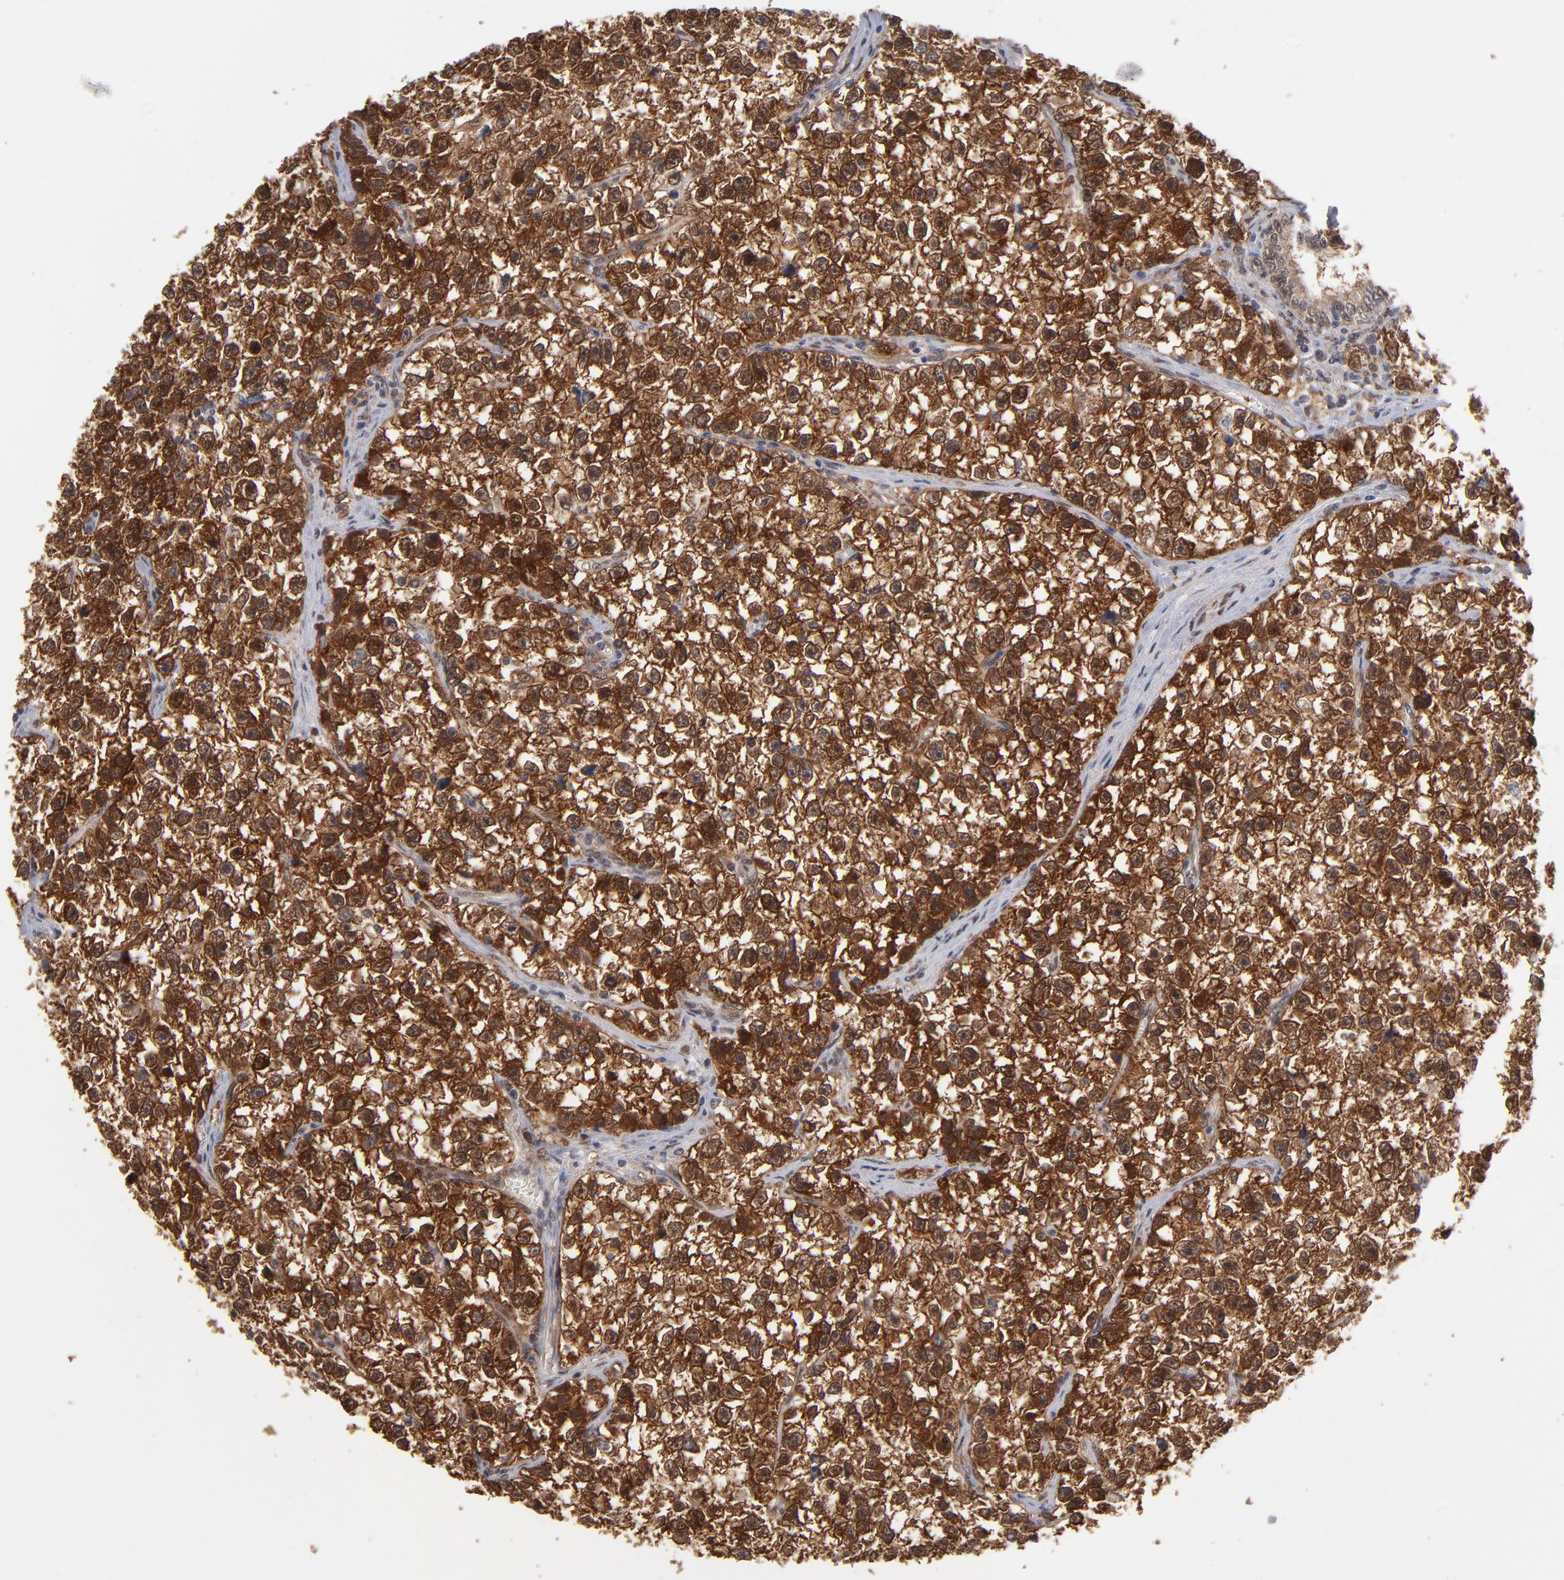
{"staining": {"intensity": "strong", "quantity": ">75%", "location": "cytoplasmic/membranous,nuclear"}, "tissue": "testis cancer", "cell_type": "Tumor cells", "image_type": "cancer", "snomed": [{"axis": "morphology", "description": "Seminoma, NOS"}, {"axis": "morphology", "description": "Carcinoma, Embryonal, NOS"}, {"axis": "topography", "description": "Testis"}], "caption": "A brown stain shows strong cytoplasmic/membranous and nuclear expression of a protein in human testis cancer (seminoma) tumor cells.", "gene": "HUWE1", "patient": {"sex": "male", "age": 30}}